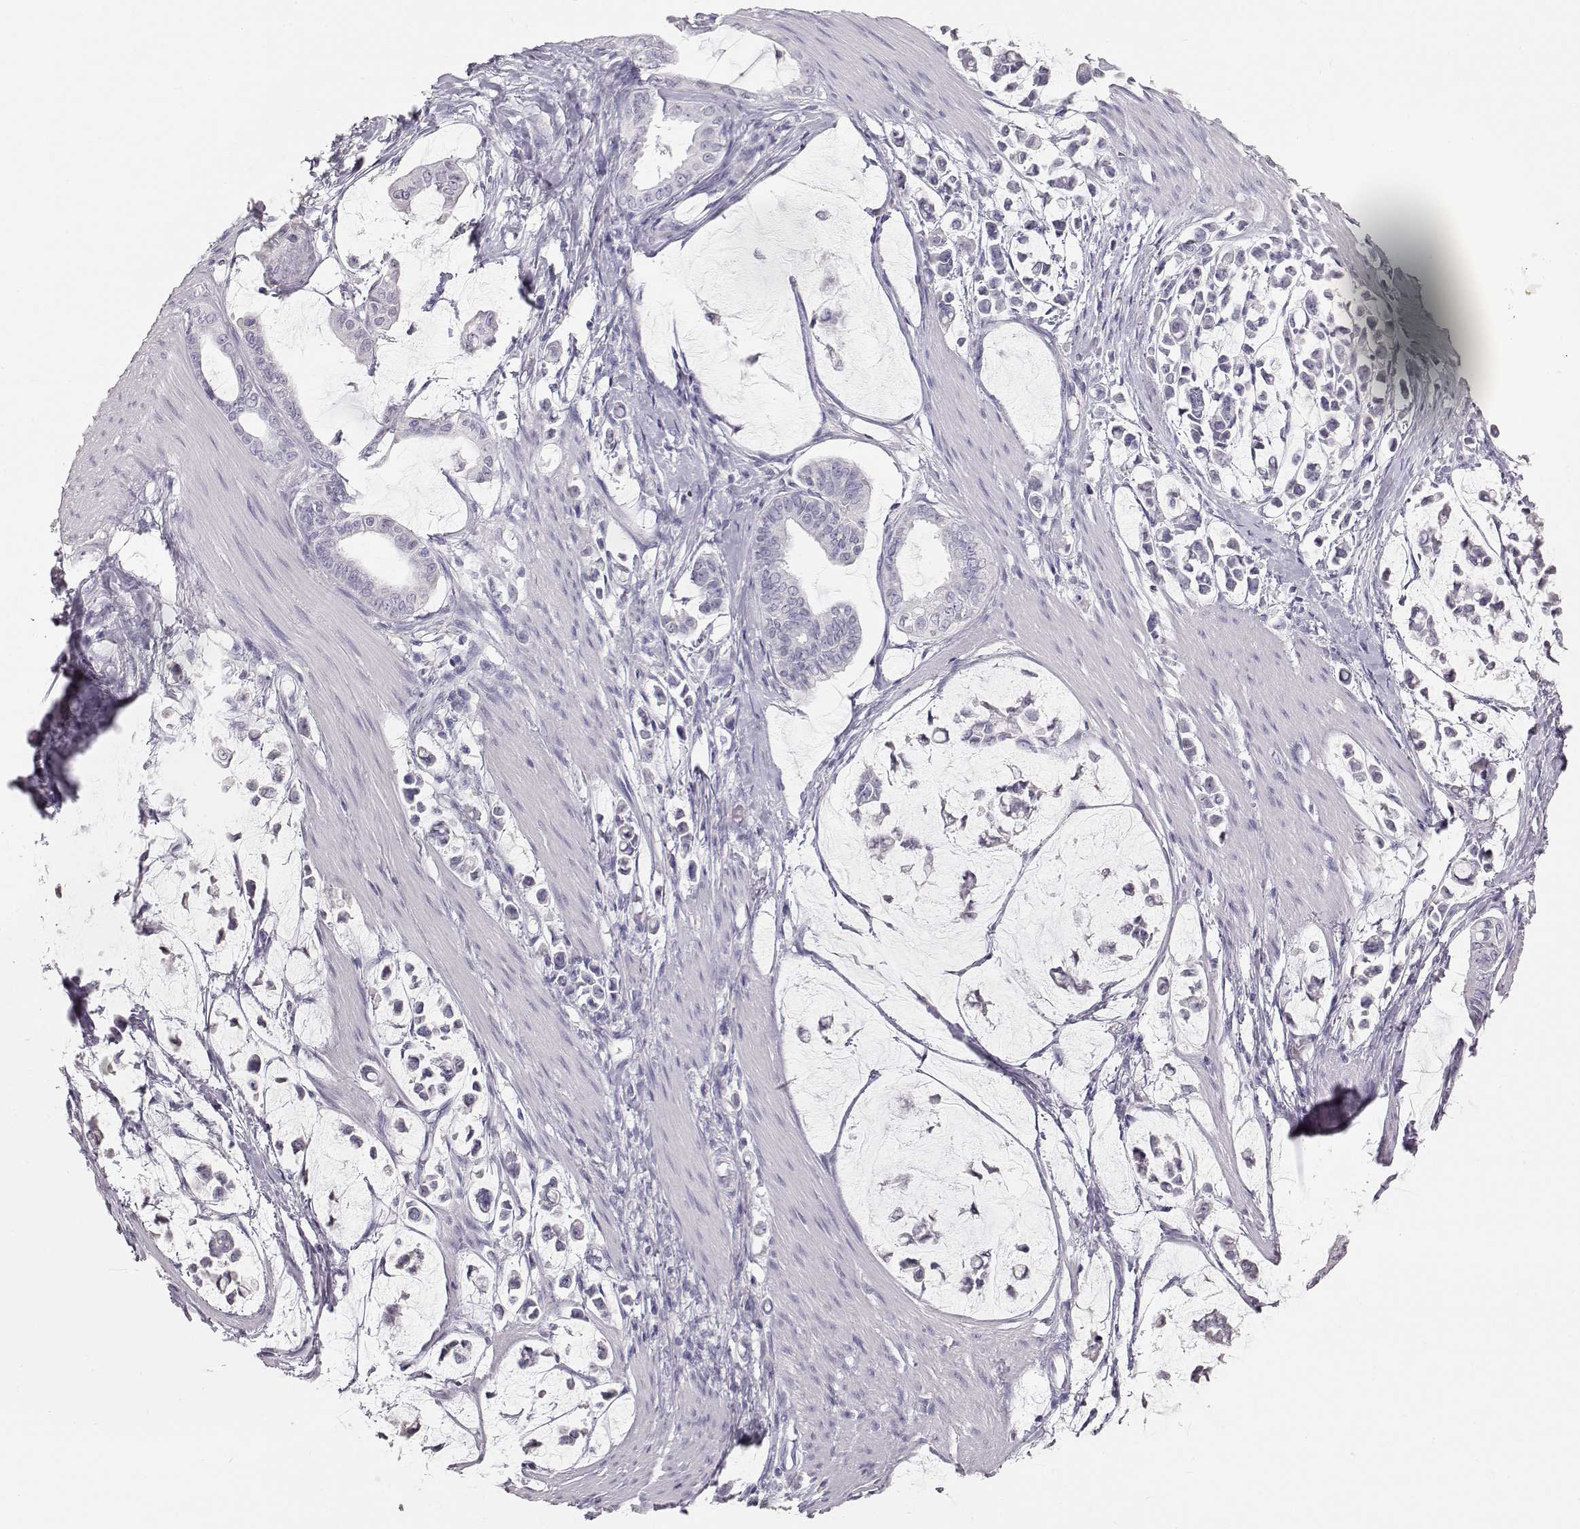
{"staining": {"intensity": "negative", "quantity": "none", "location": "none"}, "tissue": "stomach cancer", "cell_type": "Tumor cells", "image_type": "cancer", "snomed": [{"axis": "morphology", "description": "Adenocarcinoma, NOS"}, {"axis": "topography", "description": "Stomach"}], "caption": "The image shows no staining of tumor cells in stomach cancer (adenocarcinoma).", "gene": "KRT33A", "patient": {"sex": "male", "age": 82}}